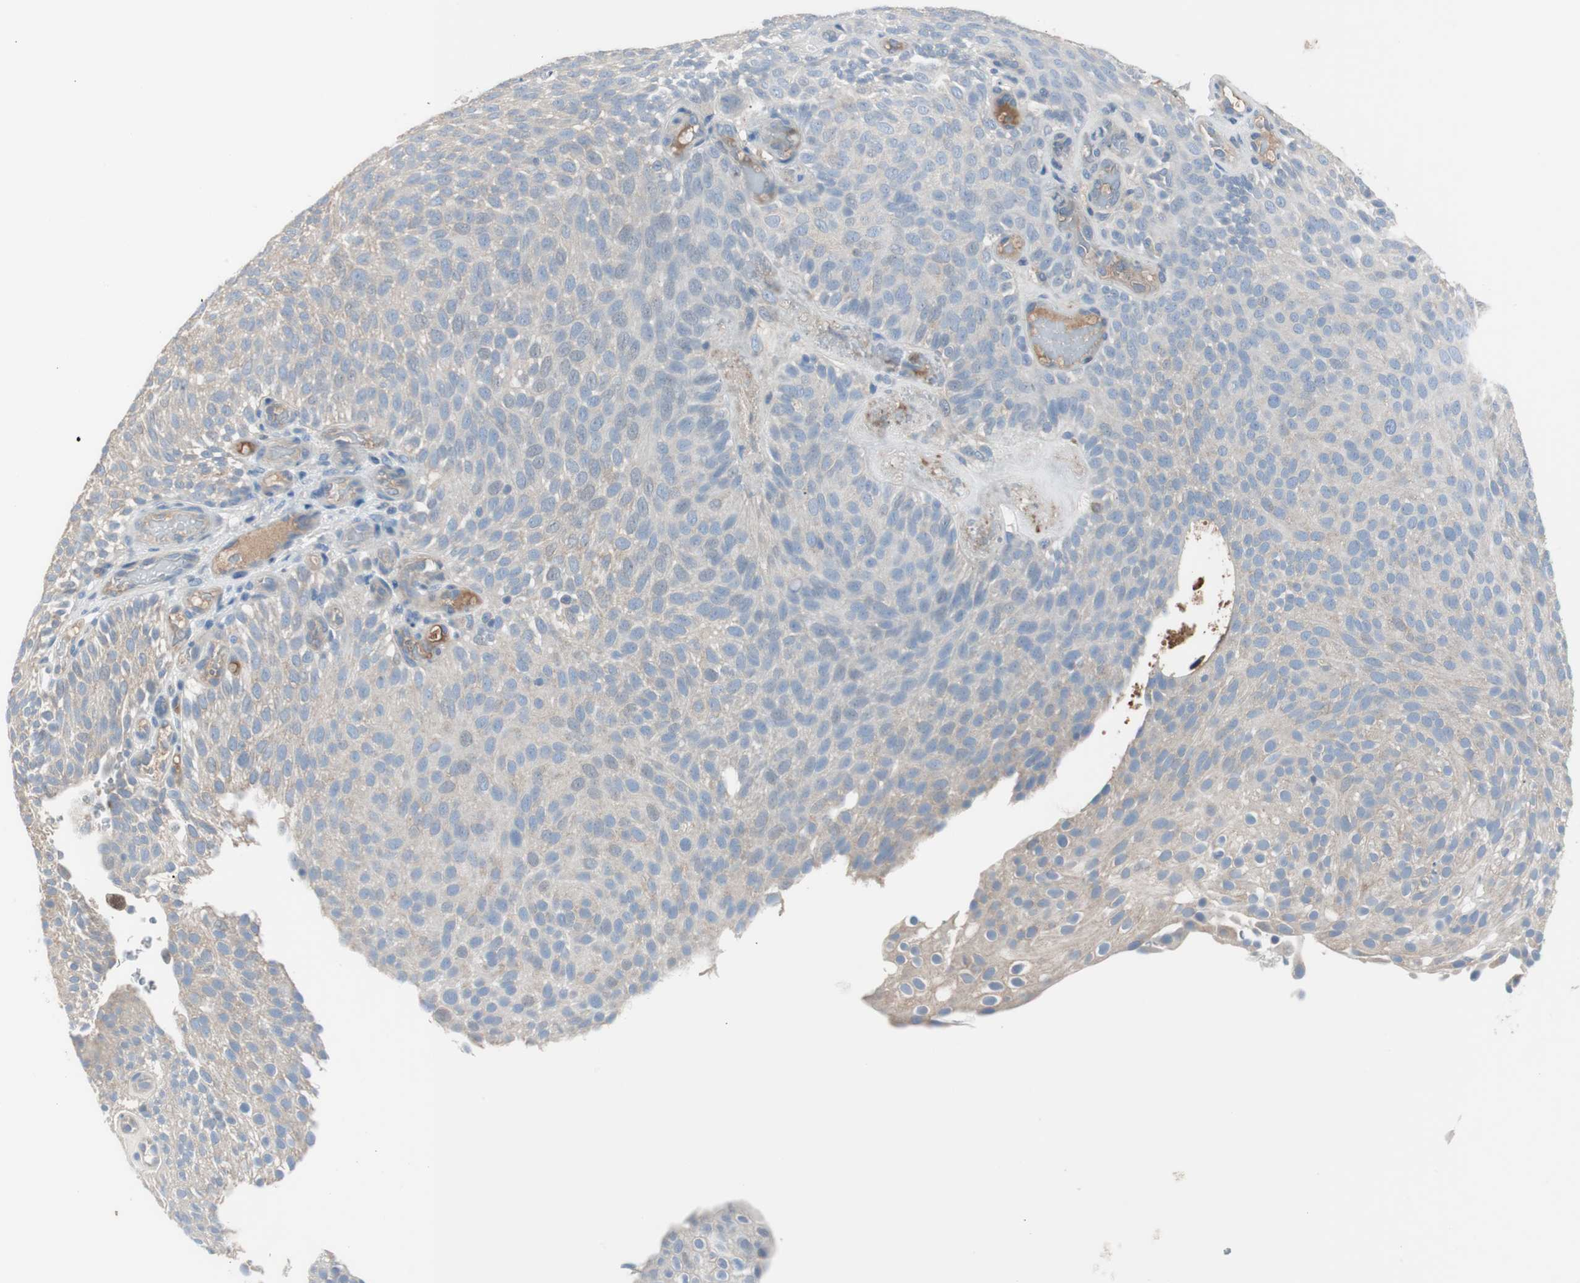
{"staining": {"intensity": "weak", "quantity": "<25%", "location": "cytoplasmic/membranous"}, "tissue": "urothelial cancer", "cell_type": "Tumor cells", "image_type": "cancer", "snomed": [{"axis": "morphology", "description": "Urothelial carcinoma, Low grade"}, {"axis": "topography", "description": "Urinary bladder"}], "caption": "Urothelial carcinoma (low-grade) was stained to show a protein in brown. There is no significant staining in tumor cells.", "gene": "SERPINF1", "patient": {"sex": "male", "age": 78}}